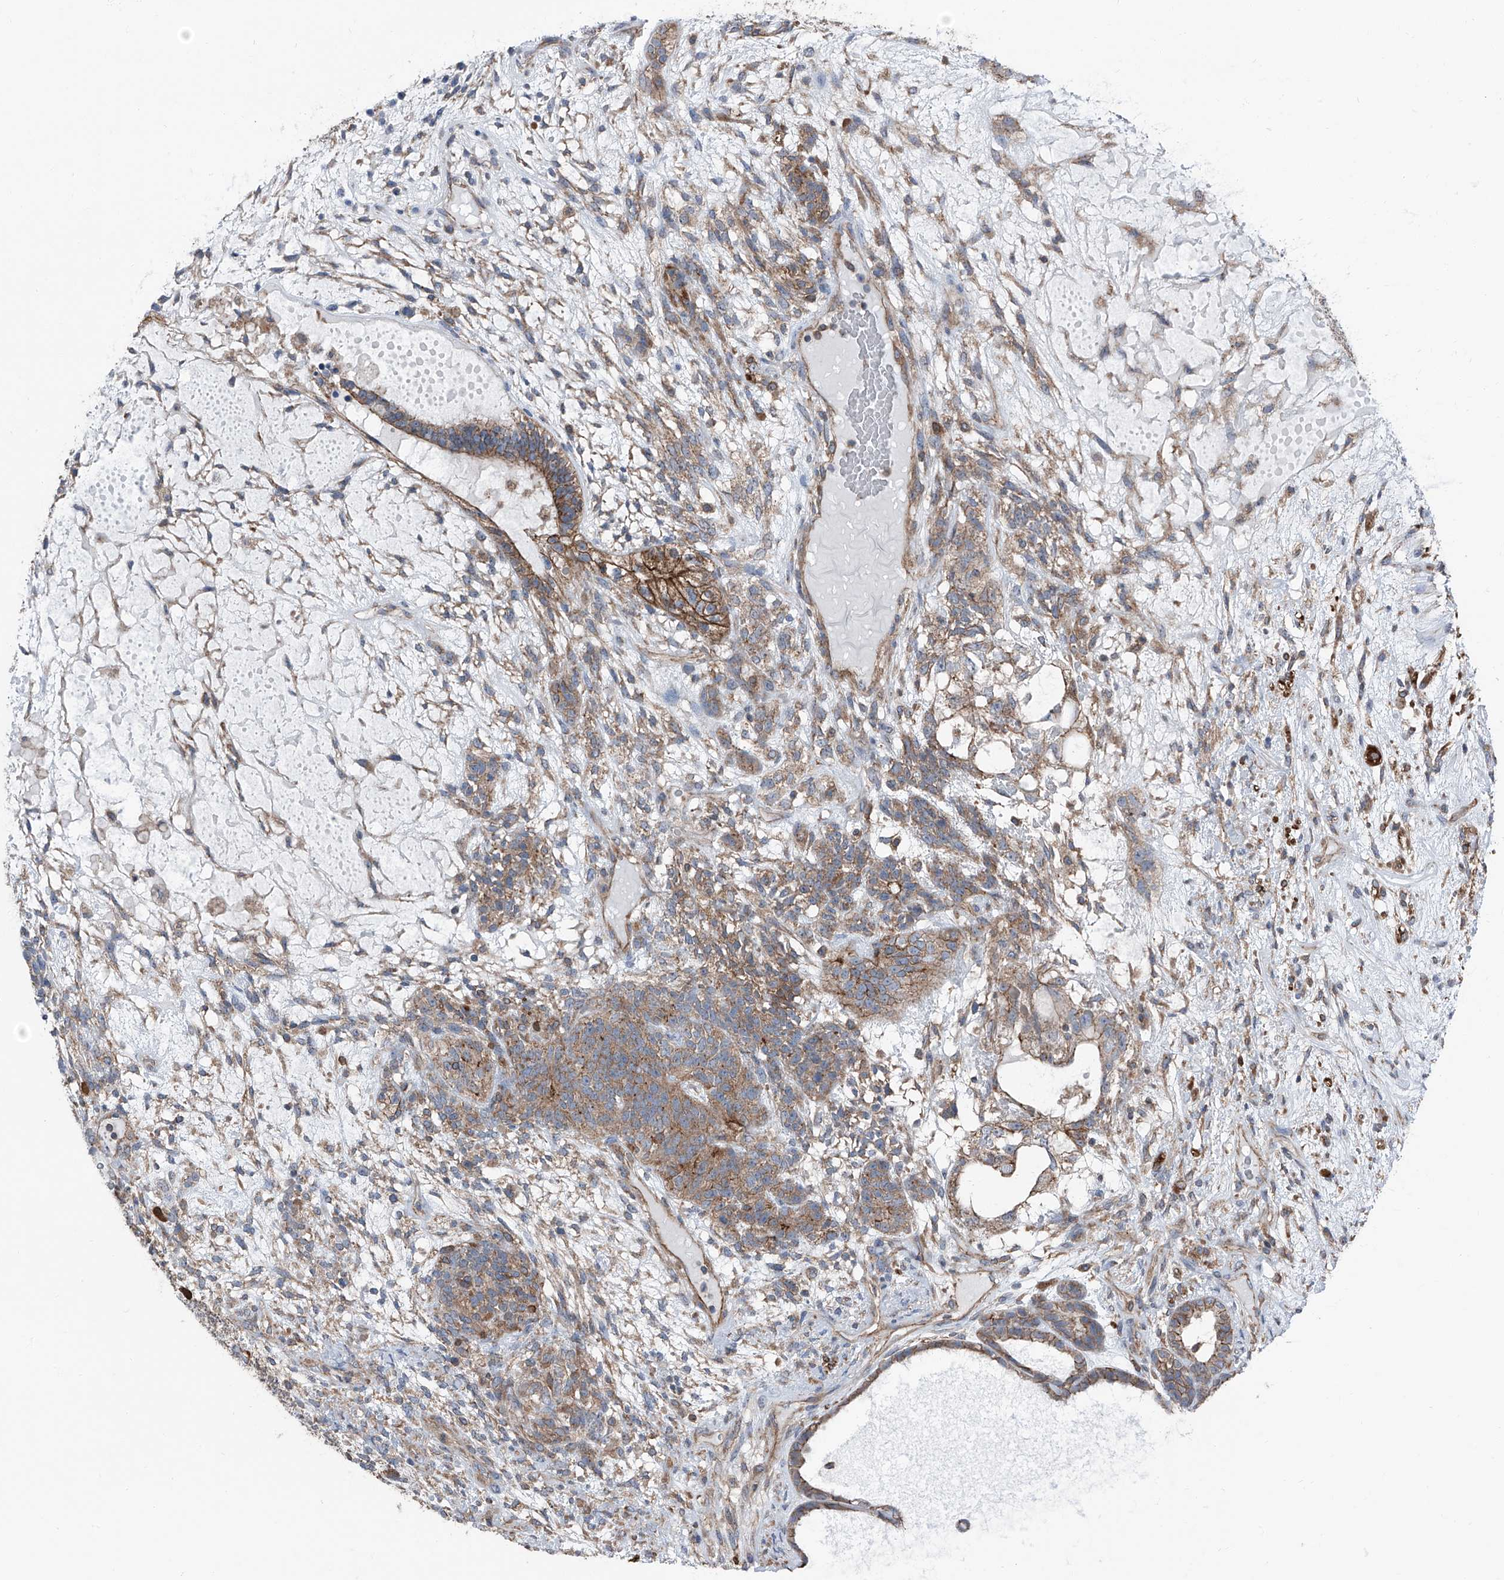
{"staining": {"intensity": "moderate", "quantity": ">75%", "location": "cytoplasmic/membranous"}, "tissue": "testis cancer", "cell_type": "Tumor cells", "image_type": "cancer", "snomed": [{"axis": "morphology", "description": "Seminoma, NOS"}, {"axis": "morphology", "description": "Carcinoma, Embryonal, NOS"}, {"axis": "topography", "description": "Testis"}], "caption": "Immunohistochemical staining of testis cancer demonstrates medium levels of moderate cytoplasmic/membranous protein expression in approximately >75% of tumor cells.", "gene": "GPR142", "patient": {"sex": "male", "age": 28}}